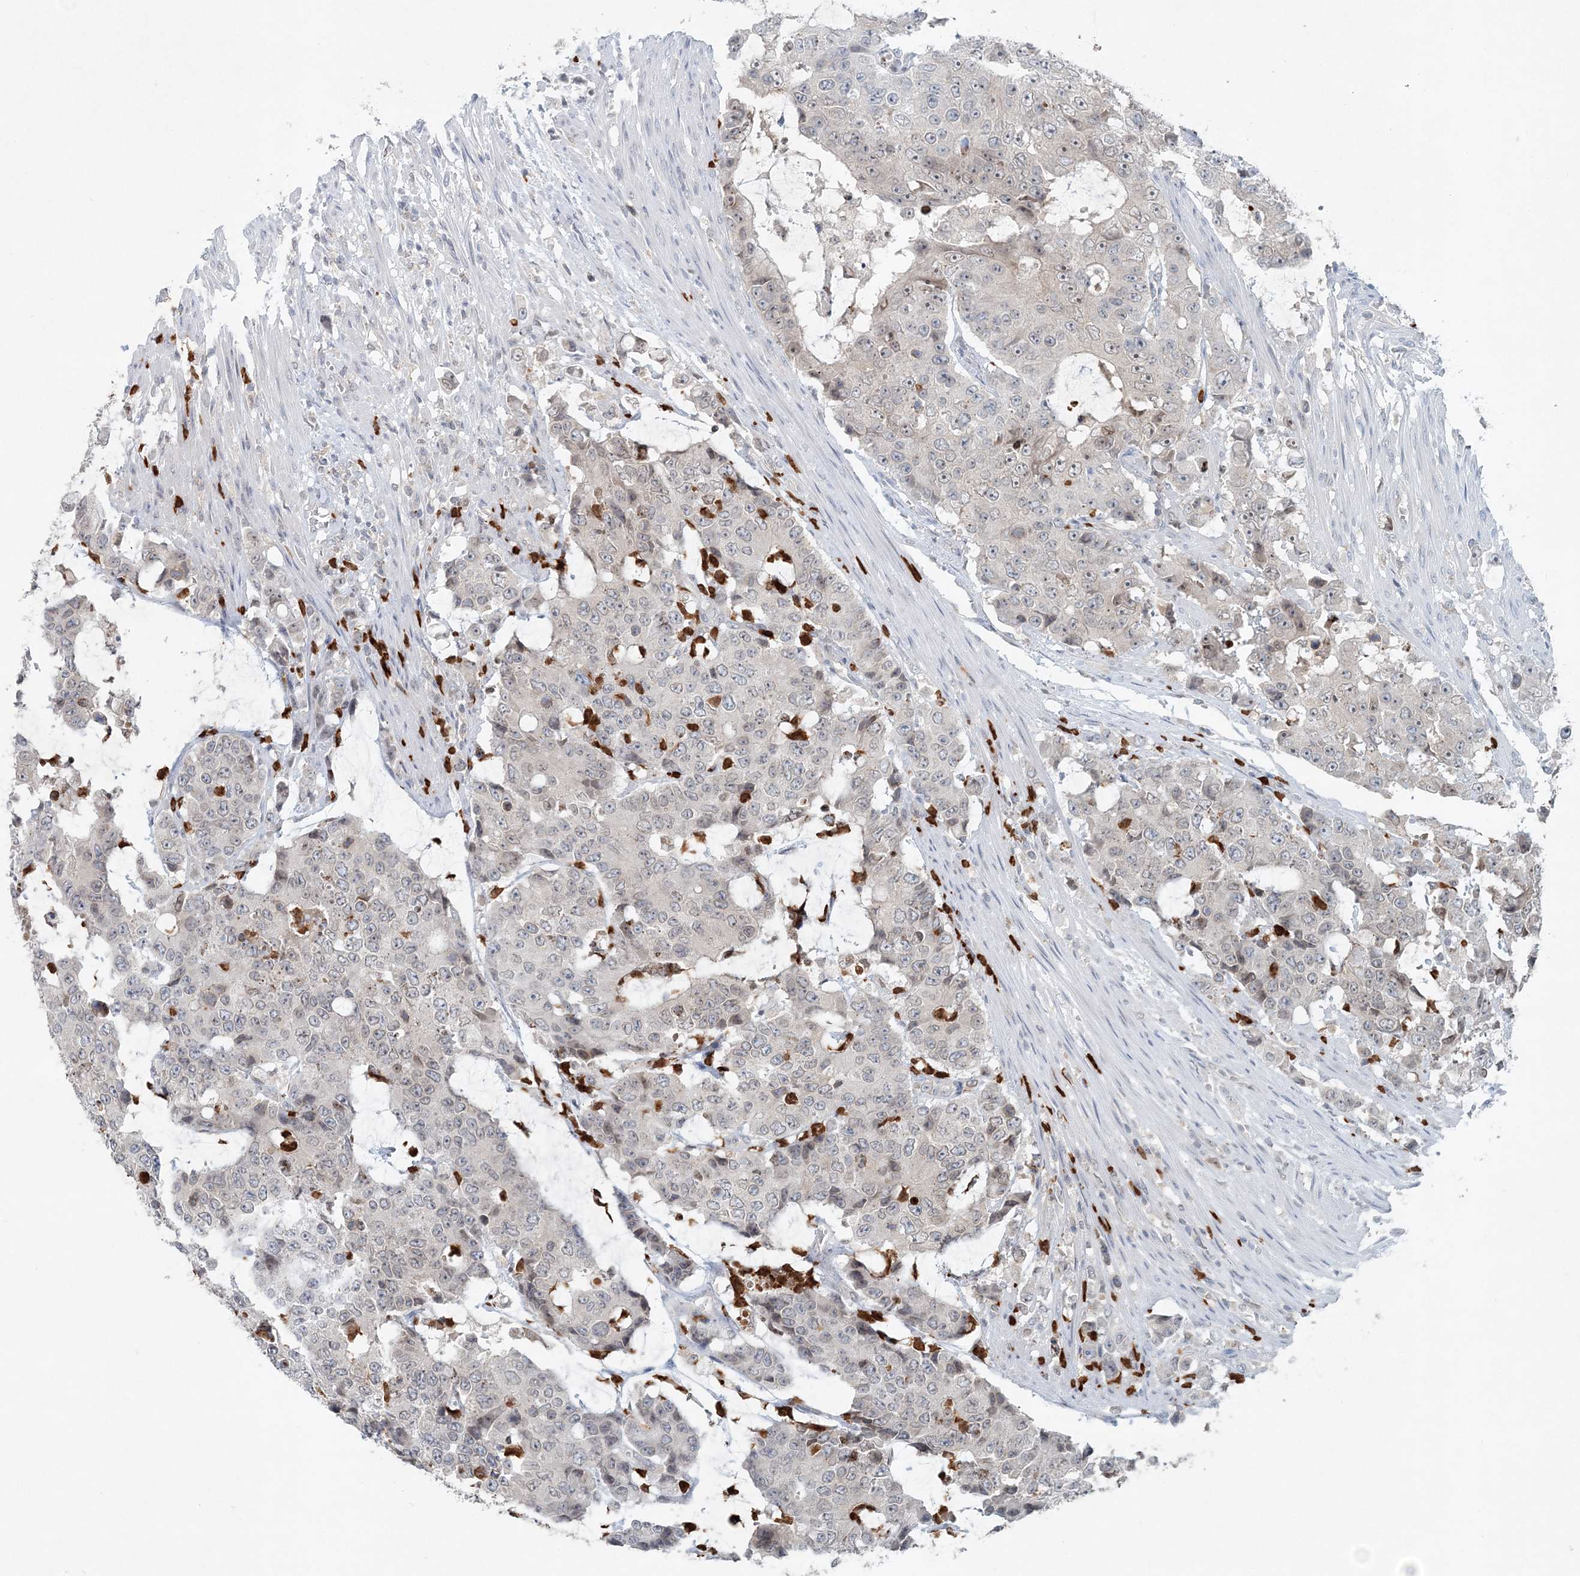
{"staining": {"intensity": "negative", "quantity": "none", "location": "none"}, "tissue": "colorectal cancer", "cell_type": "Tumor cells", "image_type": "cancer", "snomed": [{"axis": "morphology", "description": "Adenocarcinoma, NOS"}, {"axis": "topography", "description": "Colon"}], "caption": "A photomicrograph of human colorectal cancer (adenocarcinoma) is negative for staining in tumor cells.", "gene": "NUP54", "patient": {"sex": "female", "age": 86}}